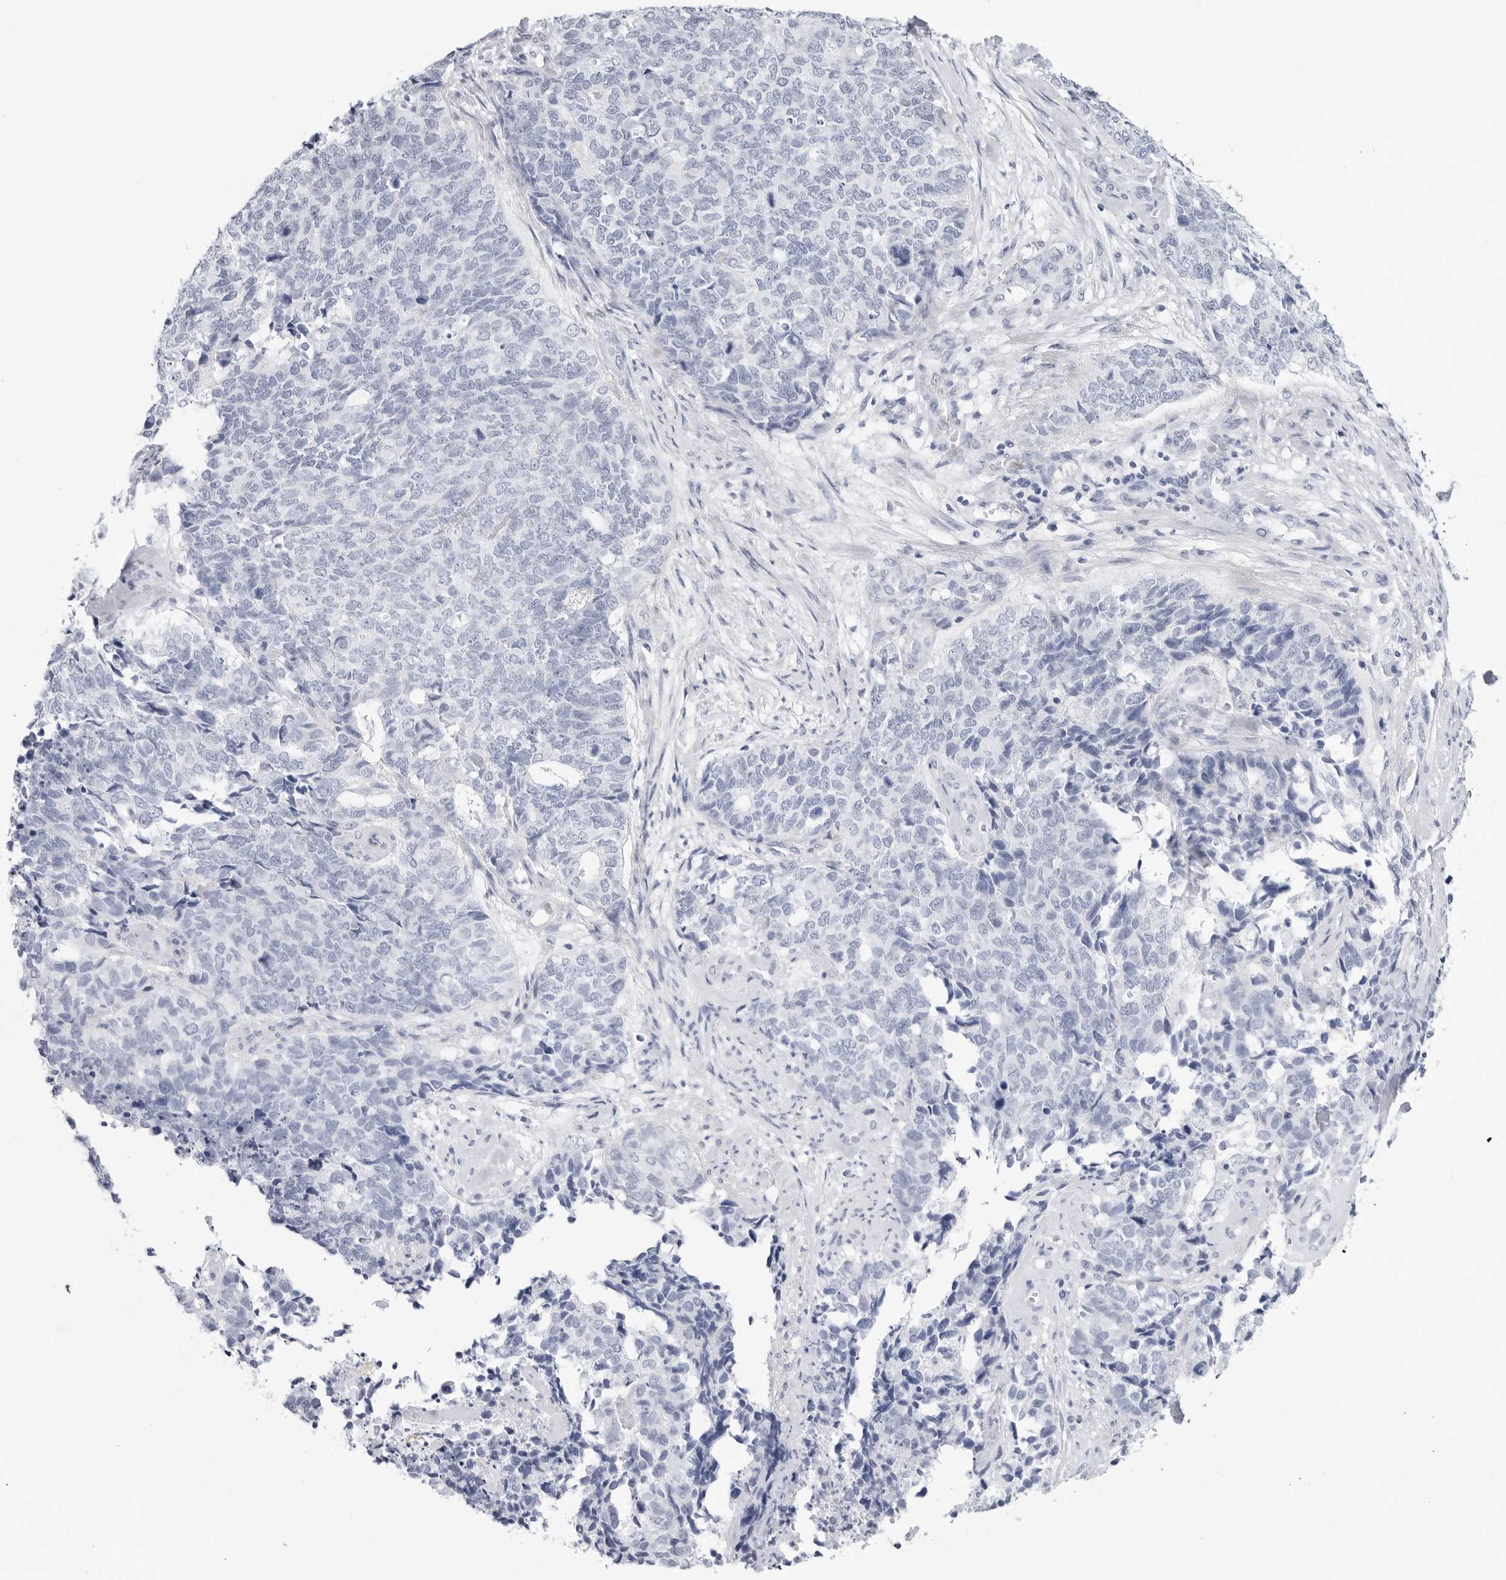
{"staining": {"intensity": "negative", "quantity": "none", "location": "none"}, "tissue": "cervical cancer", "cell_type": "Tumor cells", "image_type": "cancer", "snomed": [{"axis": "morphology", "description": "Squamous cell carcinoma, NOS"}, {"axis": "topography", "description": "Cervix"}], "caption": "The IHC micrograph has no significant staining in tumor cells of cervical cancer (squamous cell carcinoma) tissue.", "gene": "SLC19A1", "patient": {"sex": "female", "age": 63}}